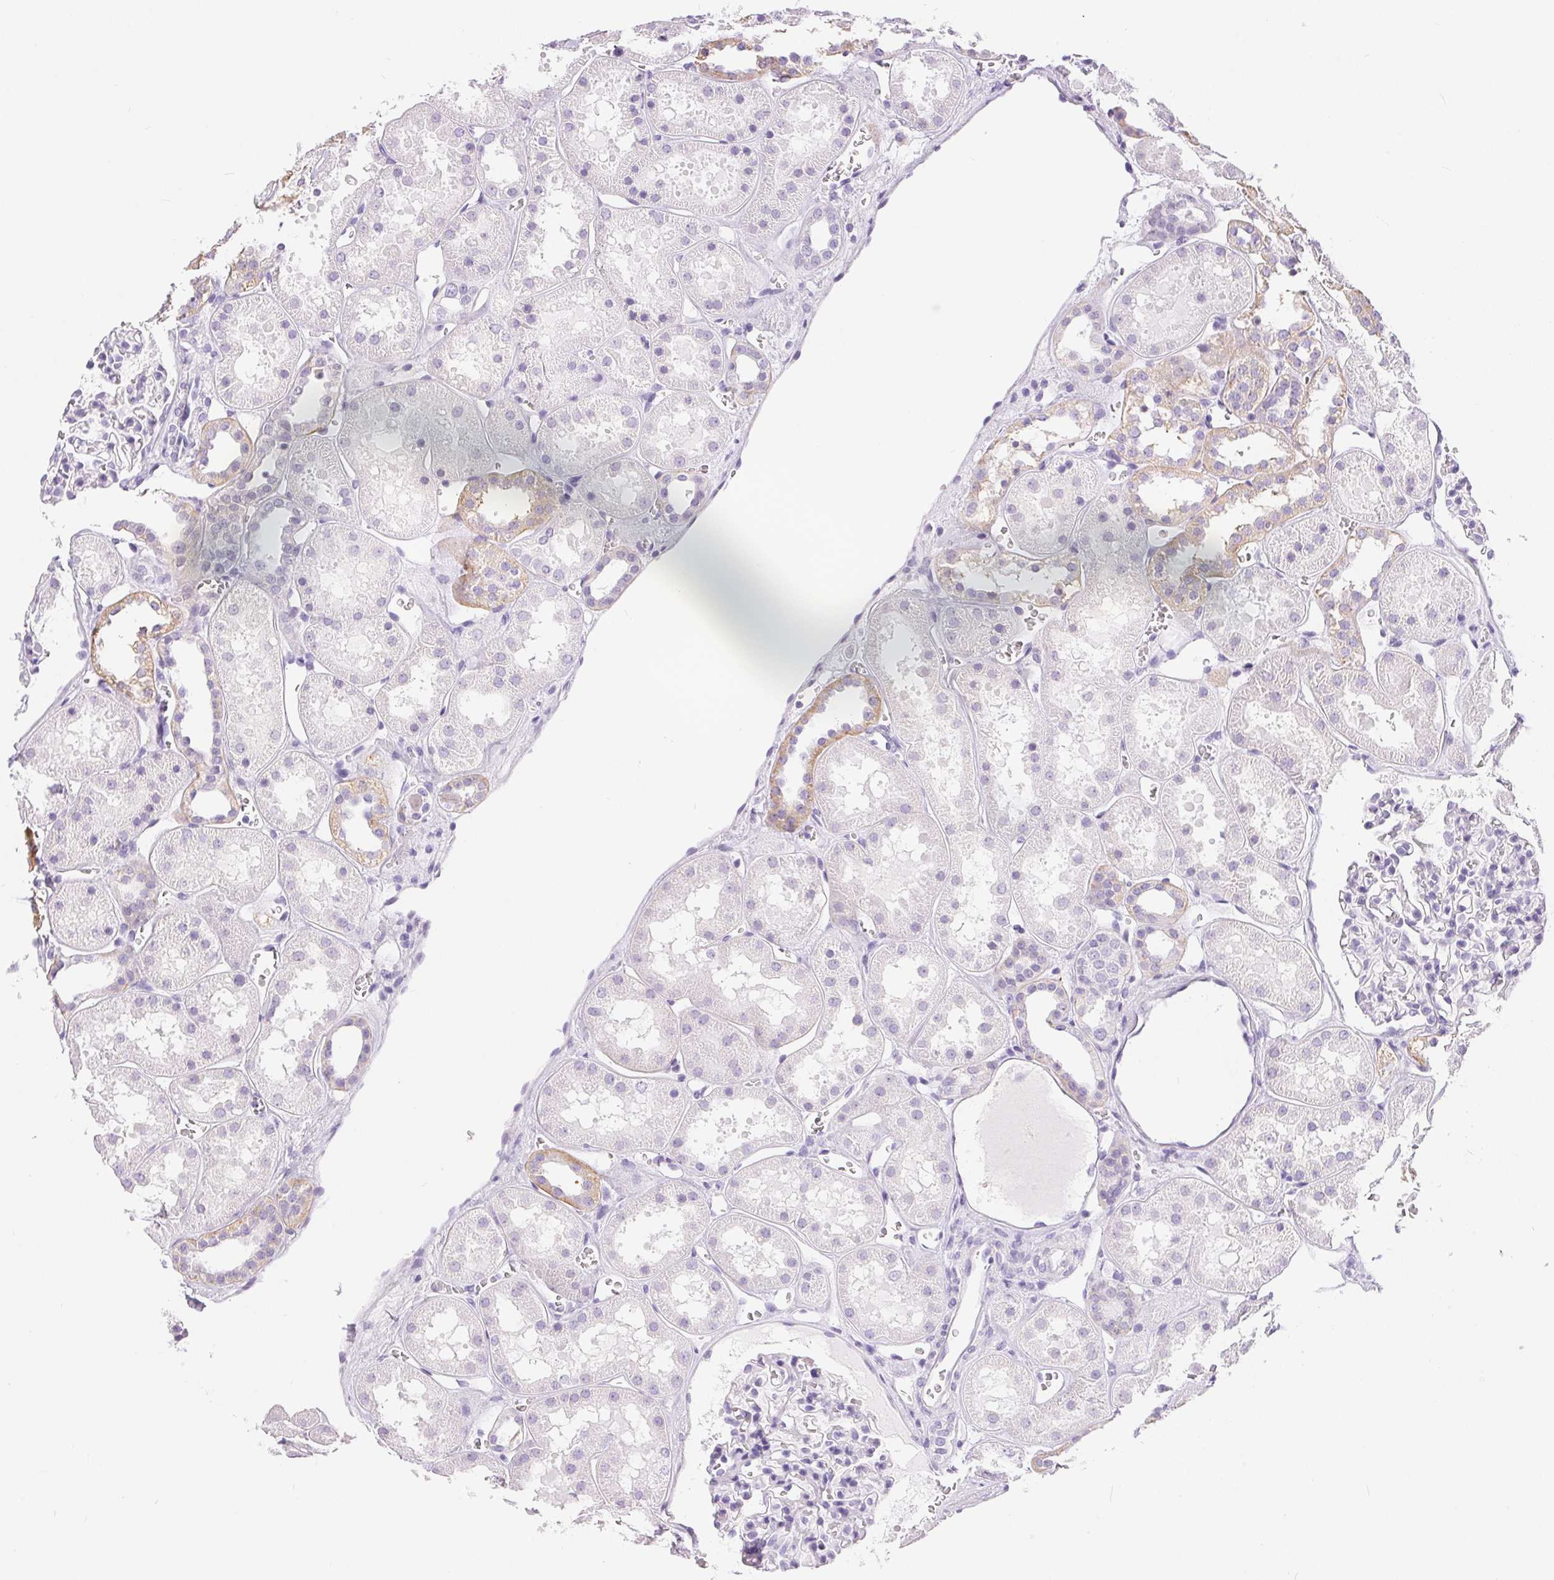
{"staining": {"intensity": "negative", "quantity": "none", "location": "none"}, "tissue": "kidney", "cell_type": "Cells in glomeruli", "image_type": "normal", "snomed": [{"axis": "morphology", "description": "Normal tissue, NOS"}, {"axis": "topography", "description": "Kidney"}], "caption": "High power microscopy photomicrograph of an IHC image of normal kidney, revealing no significant expression in cells in glomeruli.", "gene": "XDH", "patient": {"sex": "female", "age": 41}}